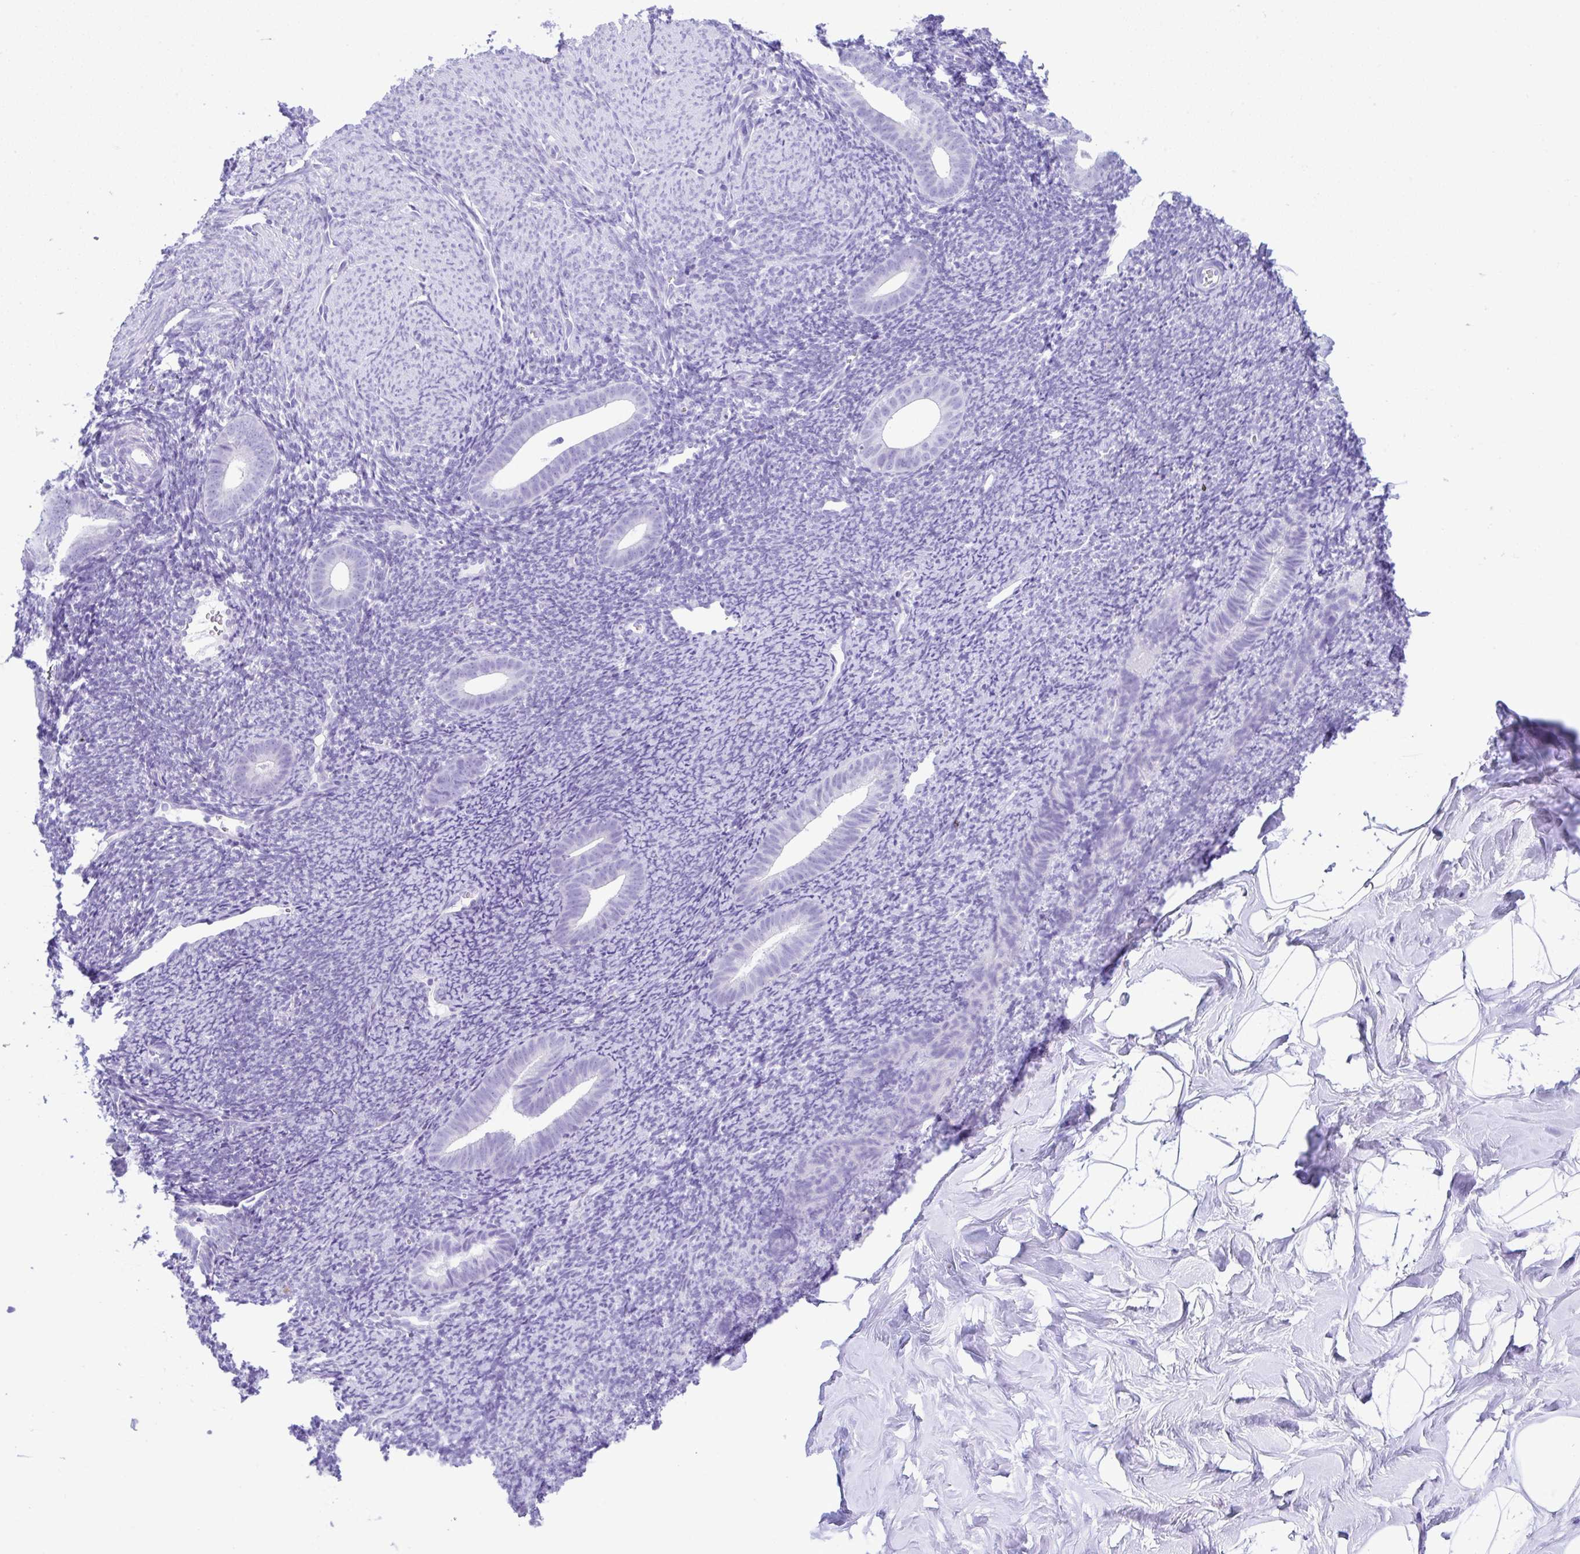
{"staining": {"intensity": "negative", "quantity": "none", "location": "none"}, "tissue": "endometrium", "cell_type": "Cells in endometrial stroma", "image_type": "normal", "snomed": [{"axis": "morphology", "description": "Normal tissue, NOS"}, {"axis": "topography", "description": "Endometrium"}], "caption": "IHC histopathology image of benign endometrium: human endometrium stained with DAB (3,3'-diaminobenzidine) shows no significant protein expression in cells in endometrial stroma. Brightfield microscopy of immunohistochemistry (IHC) stained with DAB (brown) and hematoxylin (blue), captured at high magnification.", "gene": "RRM2", "patient": {"sex": "female", "age": 39}}